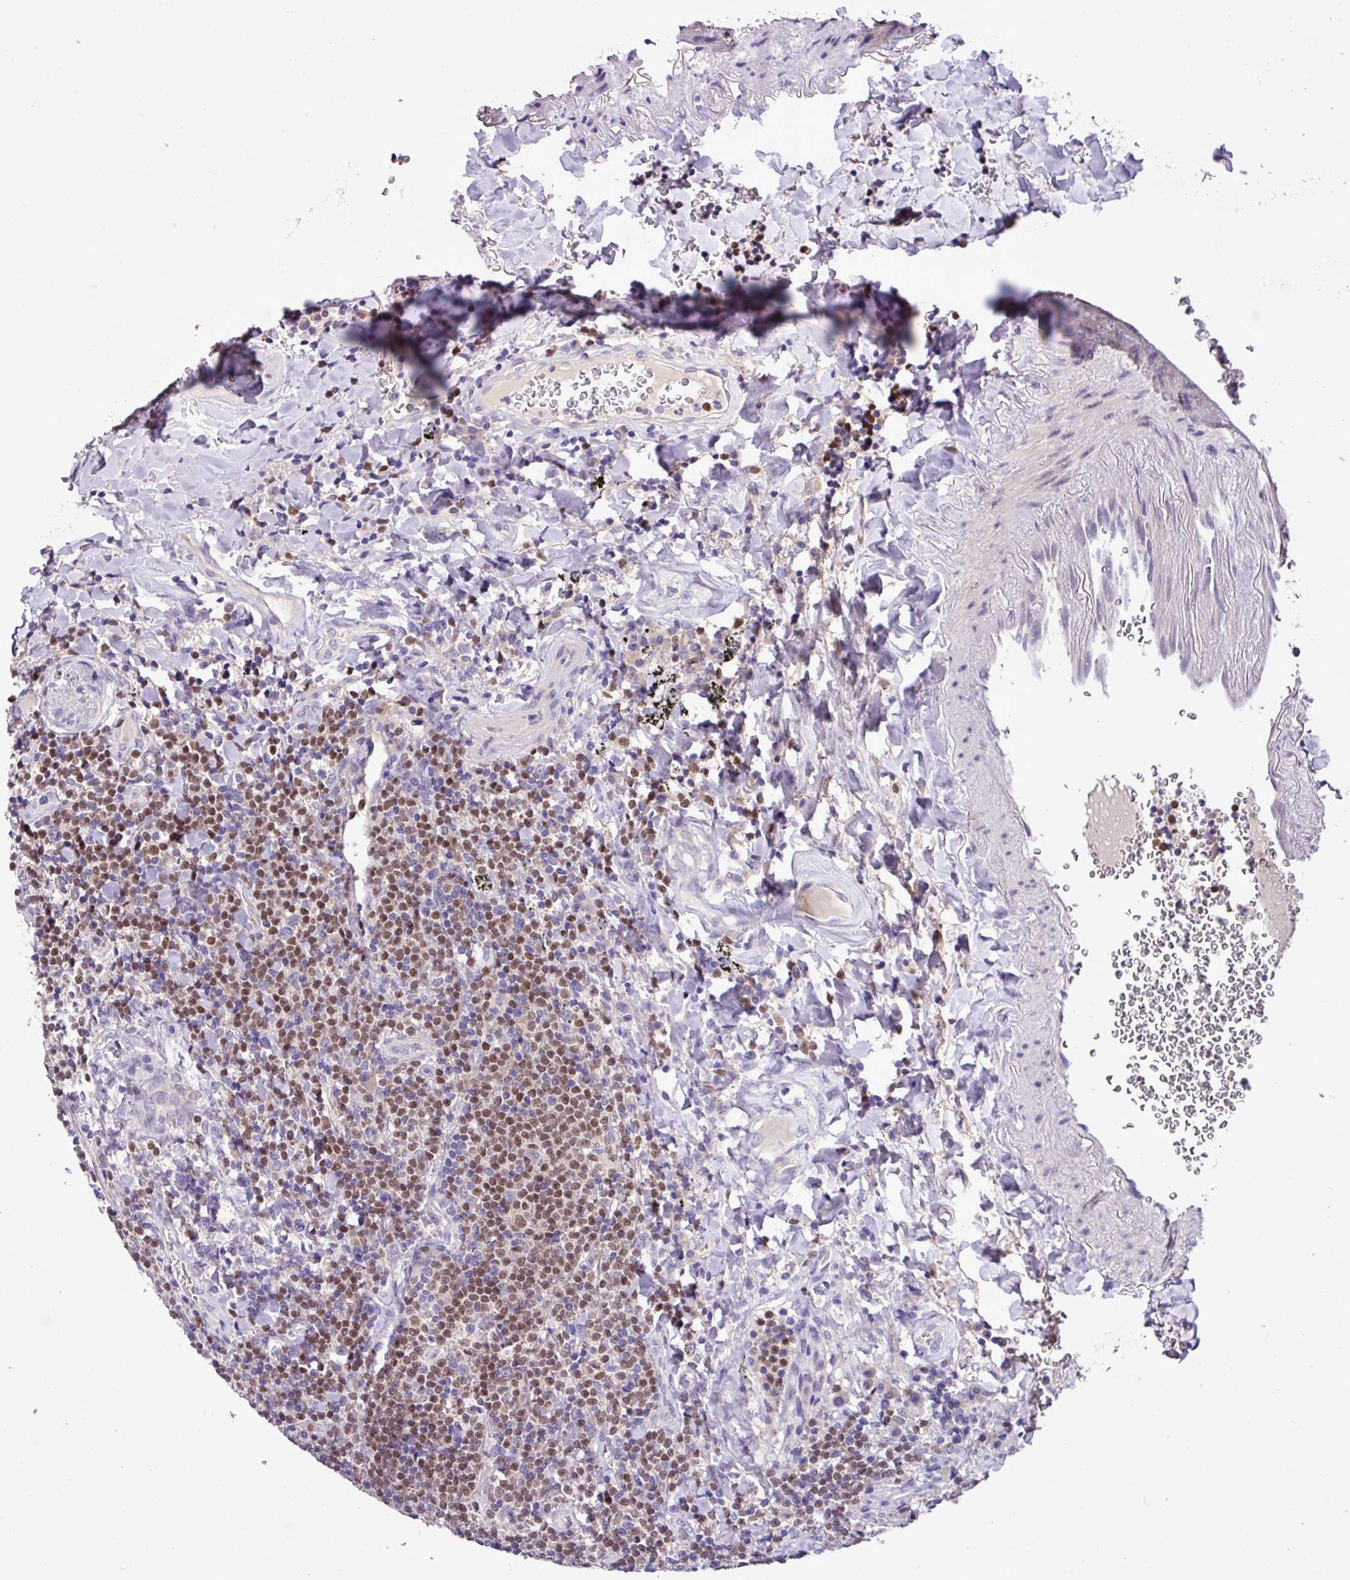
{"staining": {"intensity": "moderate", "quantity": "25%-75%", "location": "nuclear"}, "tissue": "lymphoma", "cell_type": "Tumor cells", "image_type": "cancer", "snomed": [{"axis": "morphology", "description": "Malignant lymphoma, non-Hodgkin's type, Low grade"}, {"axis": "topography", "description": "Lung"}], "caption": "Protein analysis of lymphoma tissue reveals moderate nuclear expression in approximately 25%-75% of tumor cells.", "gene": "PAX8", "patient": {"sex": "female", "age": 71}}